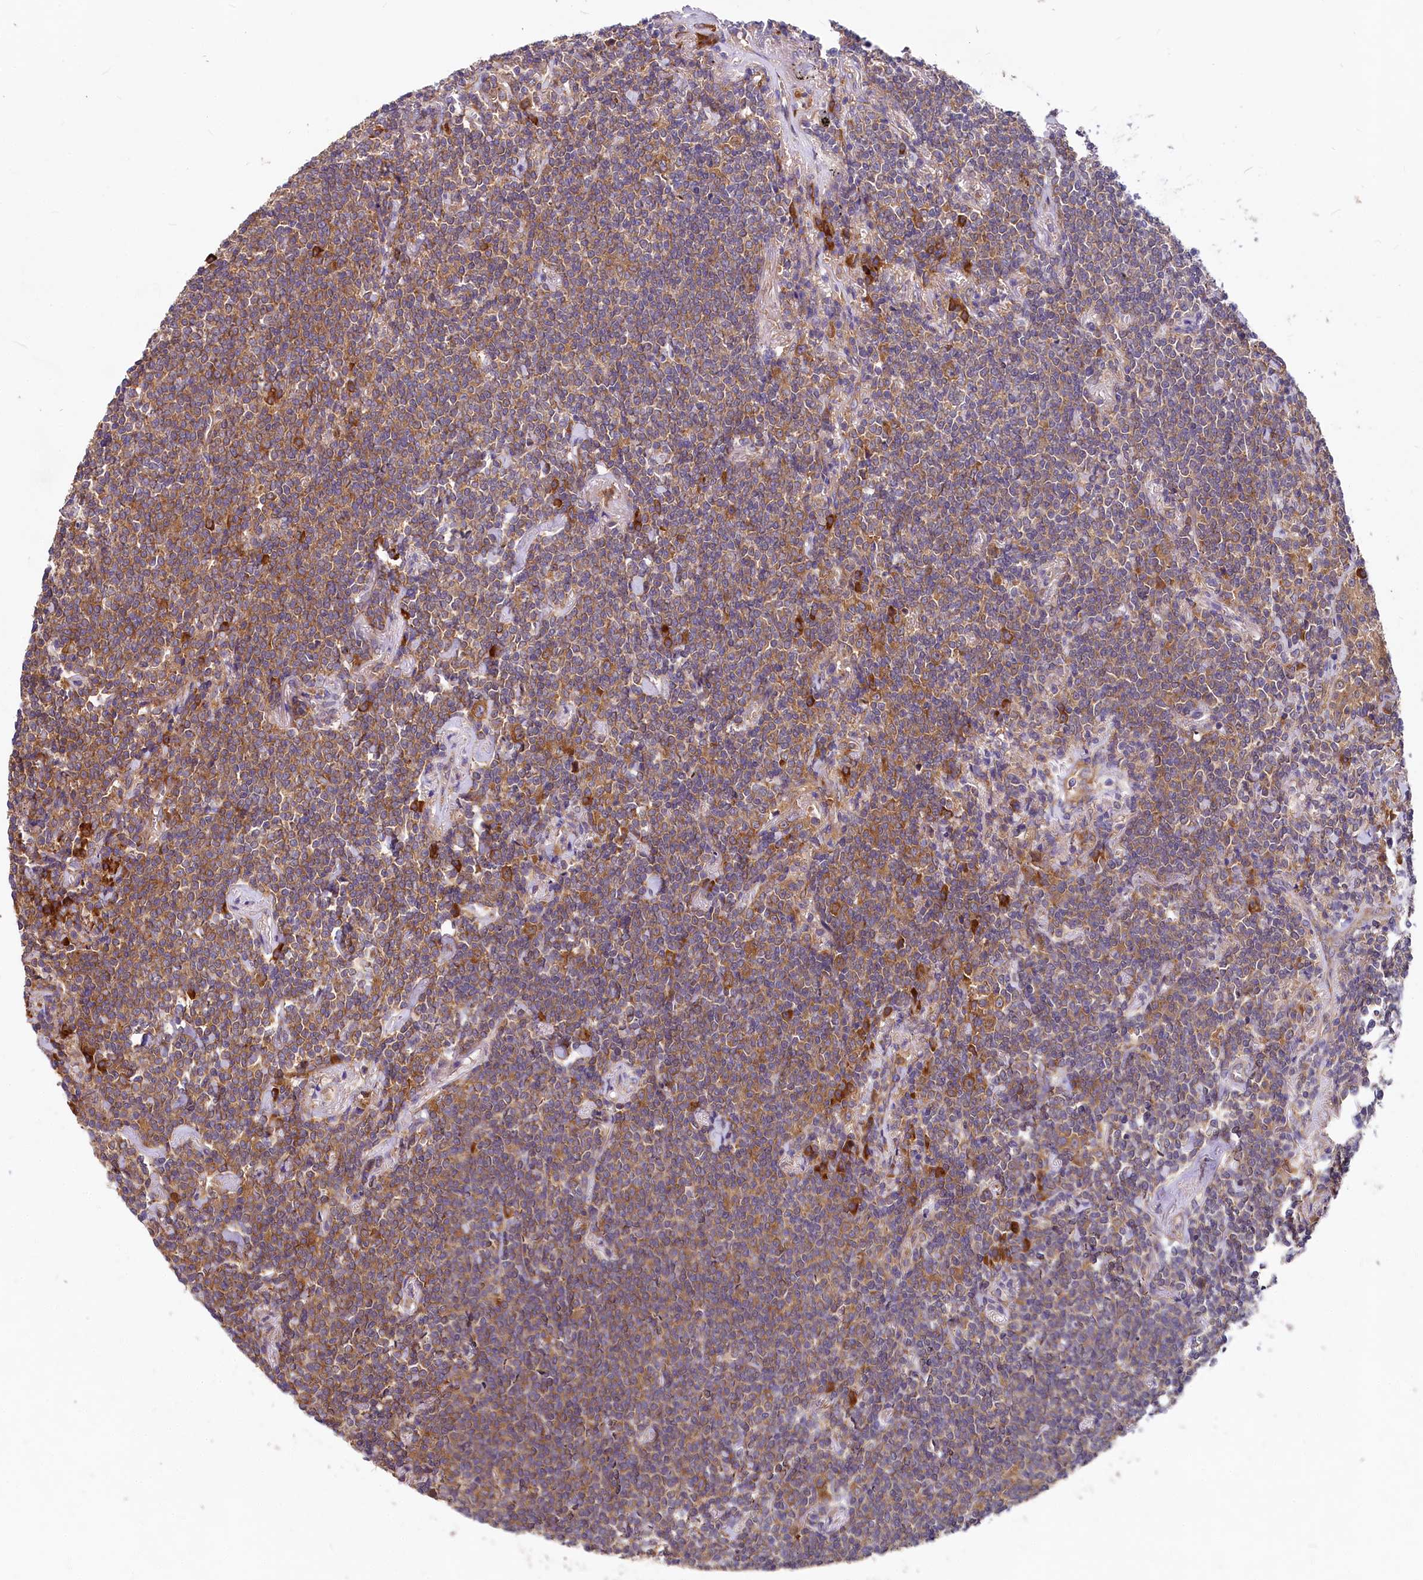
{"staining": {"intensity": "moderate", "quantity": ">75%", "location": "cytoplasmic/membranous"}, "tissue": "lymphoma", "cell_type": "Tumor cells", "image_type": "cancer", "snomed": [{"axis": "morphology", "description": "Malignant lymphoma, non-Hodgkin's type, Low grade"}, {"axis": "topography", "description": "Lung"}], "caption": "There is medium levels of moderate cytoplasmic/membranous staining in tumor cells of low-grade malignant lymphoma, non-Hodgkin's type, as demonstrated by immunohistochemical staining (brown color).", "gene": "EIF2B2", "patient": {"sex": "female", "age": 71}}